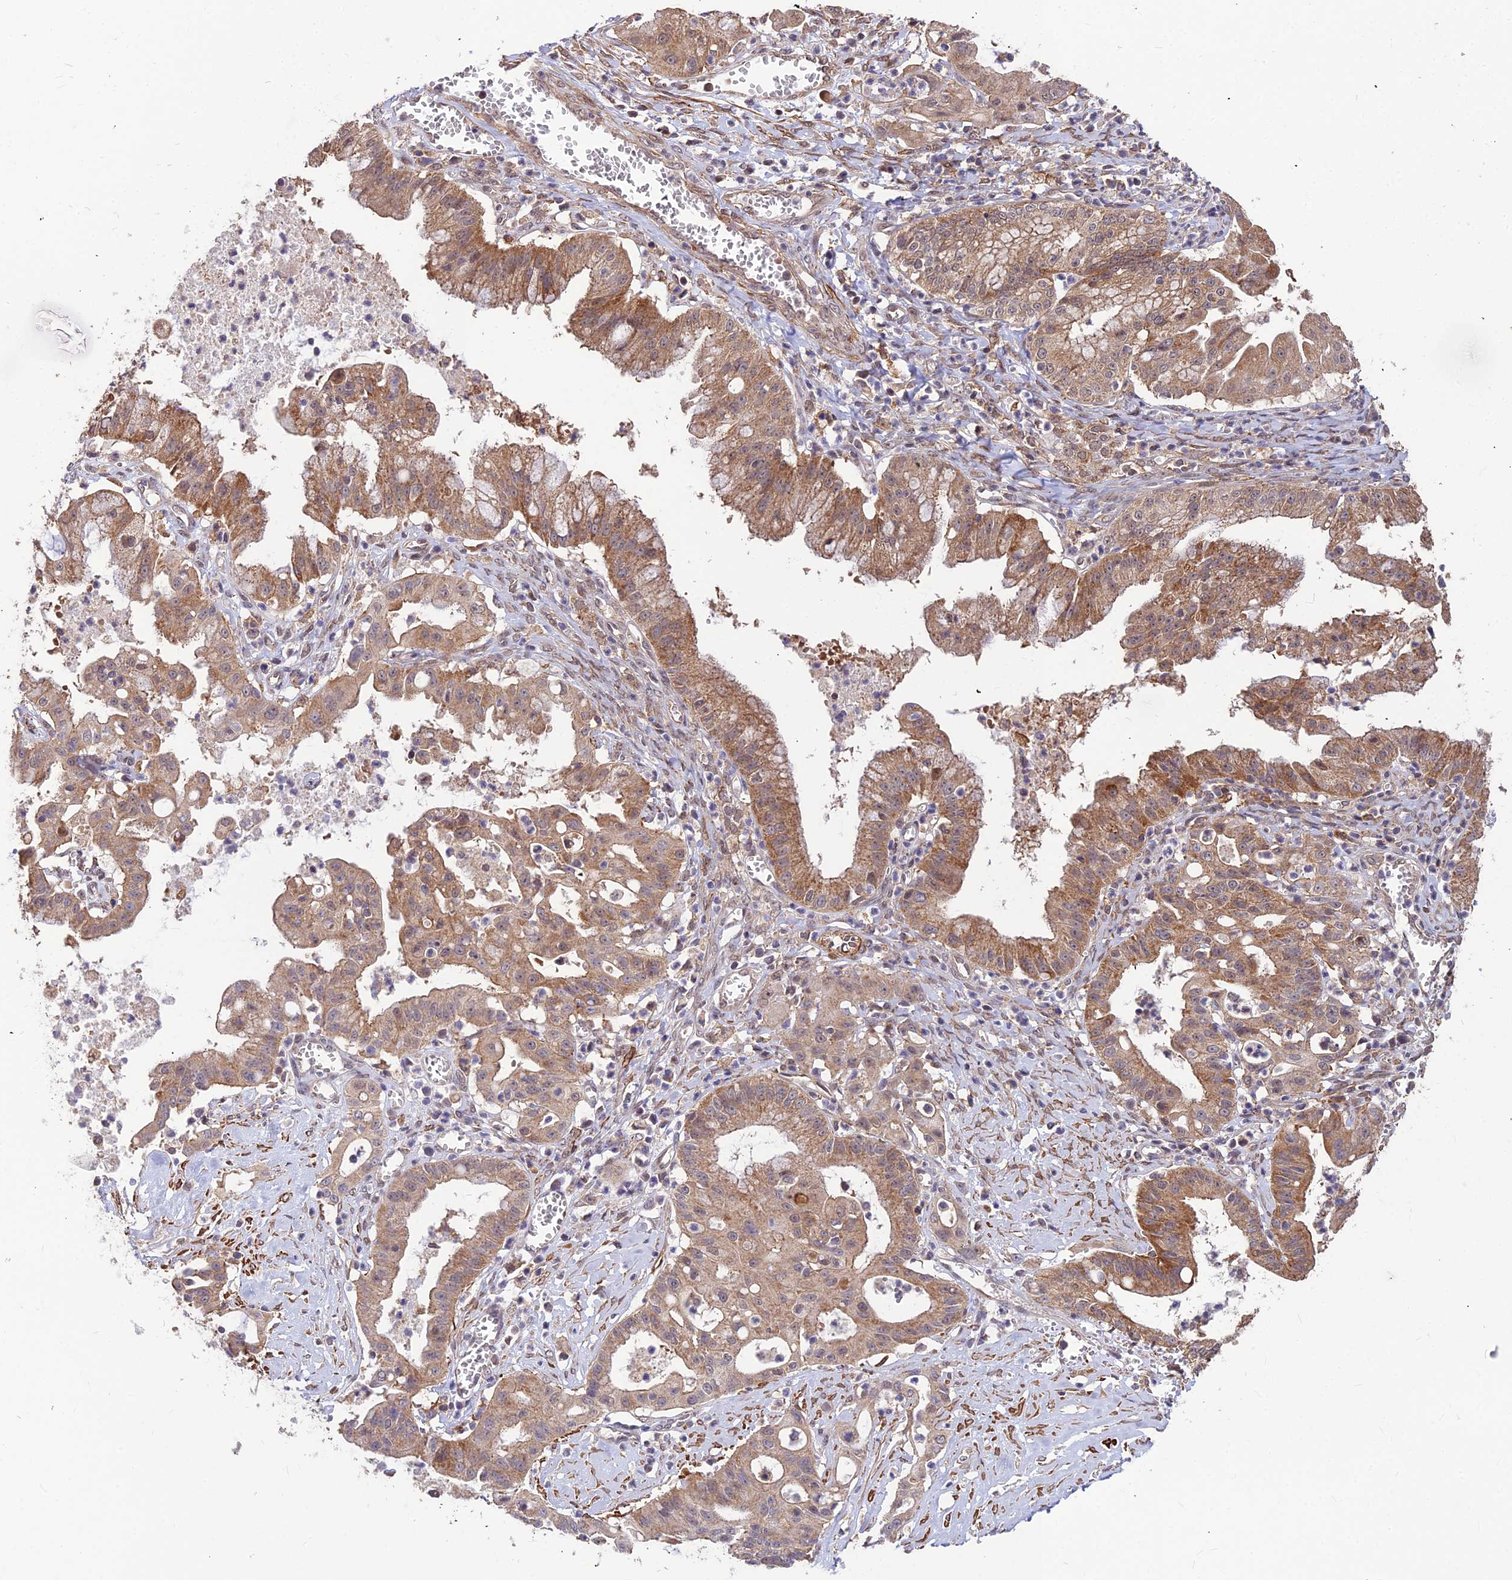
{"staining": {"intensity": "moderate", "quantity": ">75%", "location": "cytoplasmic/membranous"}, "tissue": "ovarian cancer", "cell_type": "Tumor cells", "image_type": "cancer", "snomed": [{"axis": "morphology", "description": "Cystadenocarcinoma, mucinous, NOS"}, {"axis": "topography", "description": "Ovary"}], "caption": "Protein staining of ovarian mucinous cystadenocarcinoma tissue shows moderate cytoplasmic/membranous positivity in about >75% of tumor cells. (IHC, brightfield microscopy, high magnification).", "gene": "LEKR1", "patient": {"sex": "female", "age": 70}}